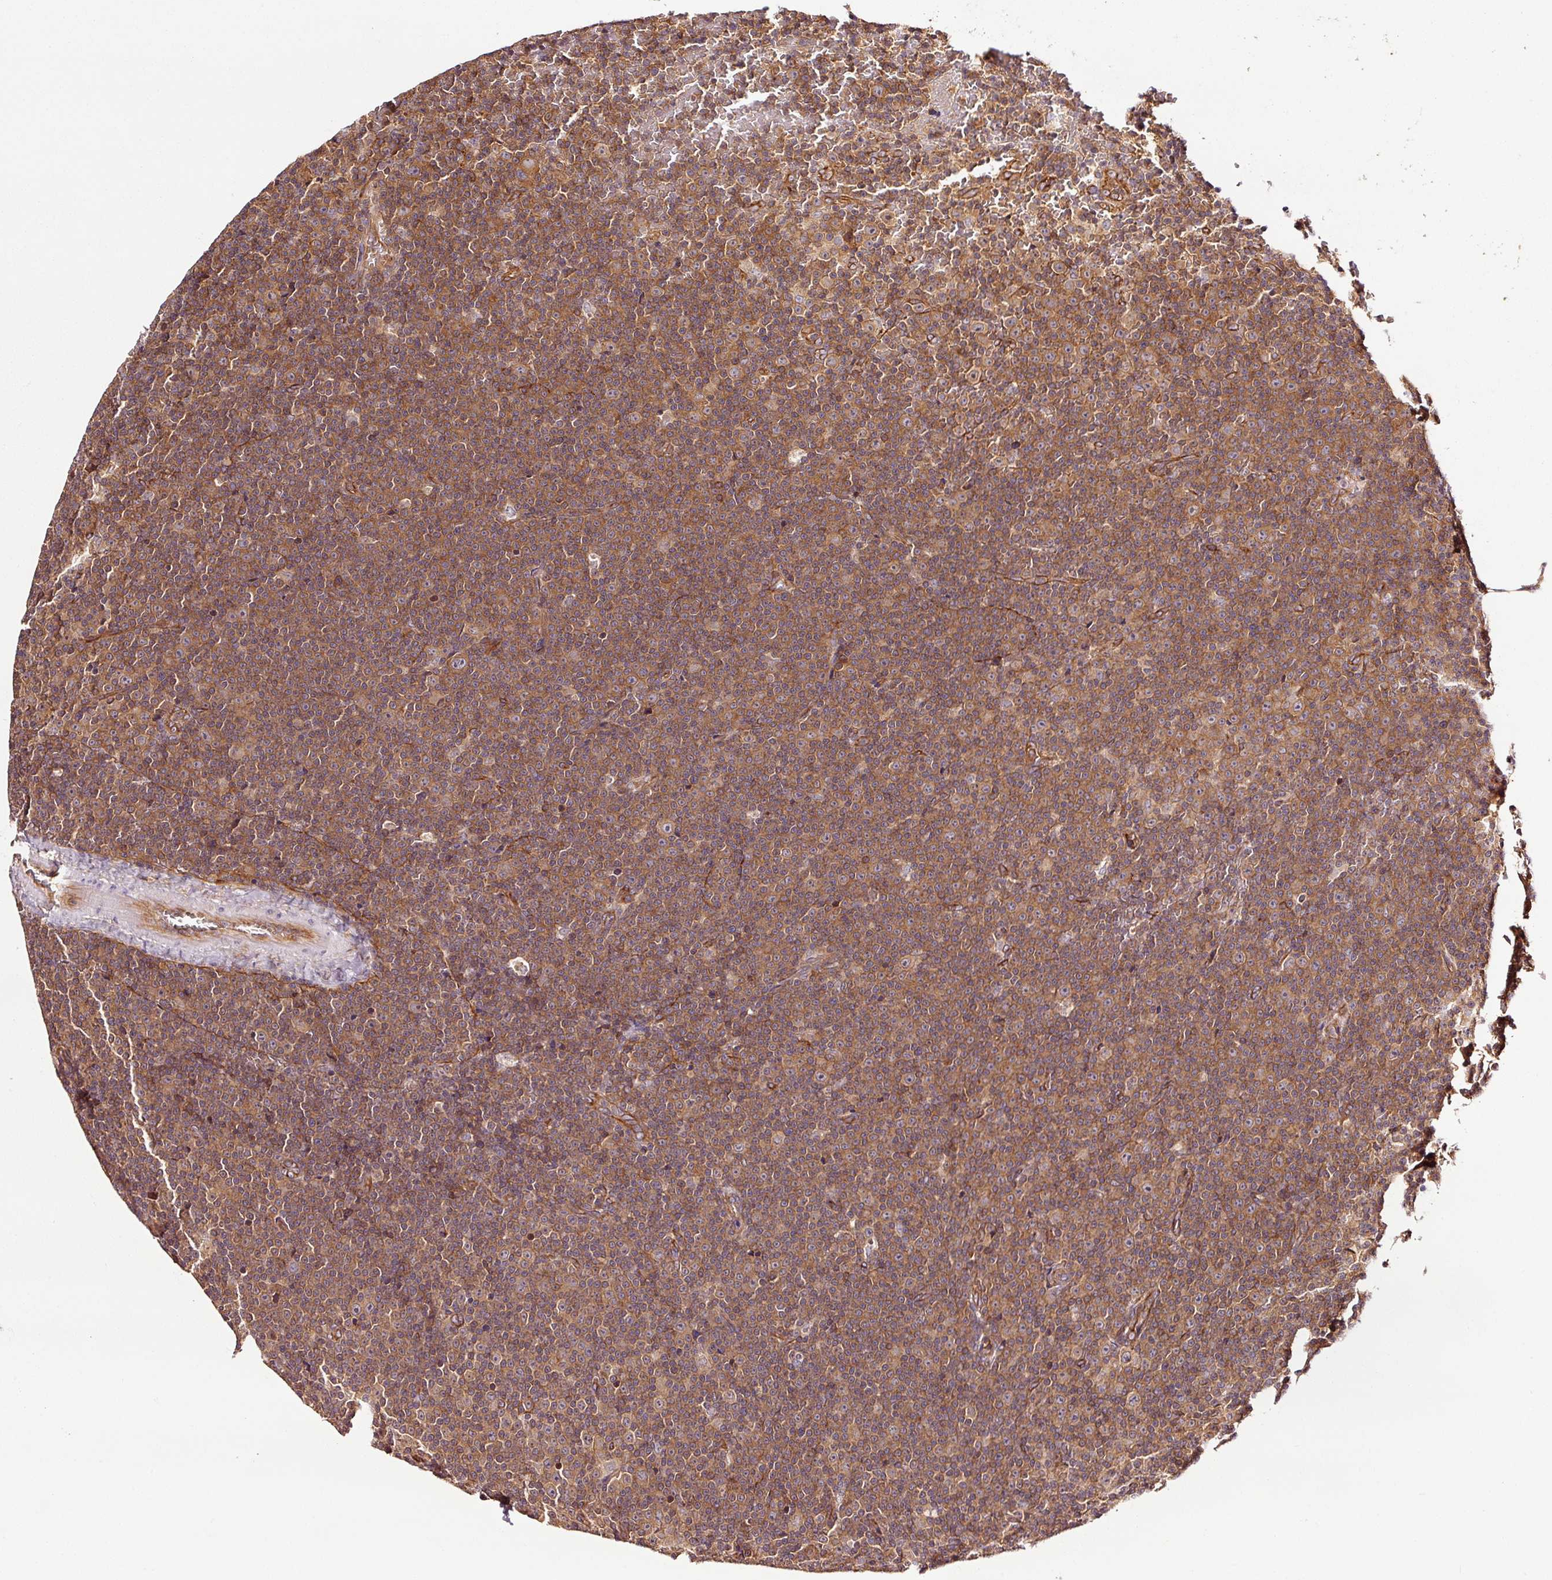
{"staining": {"intensity": "moderate", "quantity": ">75%", "location": "cytoplasmic/membranous"}, "tissue": "lymphoma", "cell_type": "Tumor cells", "image_type": "cancer", "snomed": [{"axis": "morphology", "description": "Malignant lymphoma, non-Hodgkin's type, Low grade"}, {"axis": "topography", "description": "Lymph node"}], "caption": "IHC (DAB) staining of human low-grade malignant lymphoma, non-Hodgkin's type displays moderate cytoplasmic/membranous protein expression in approximately >75% of tumor cells.", "gene": "METAP1", "patient": {"sex": "female", "age": 67}}